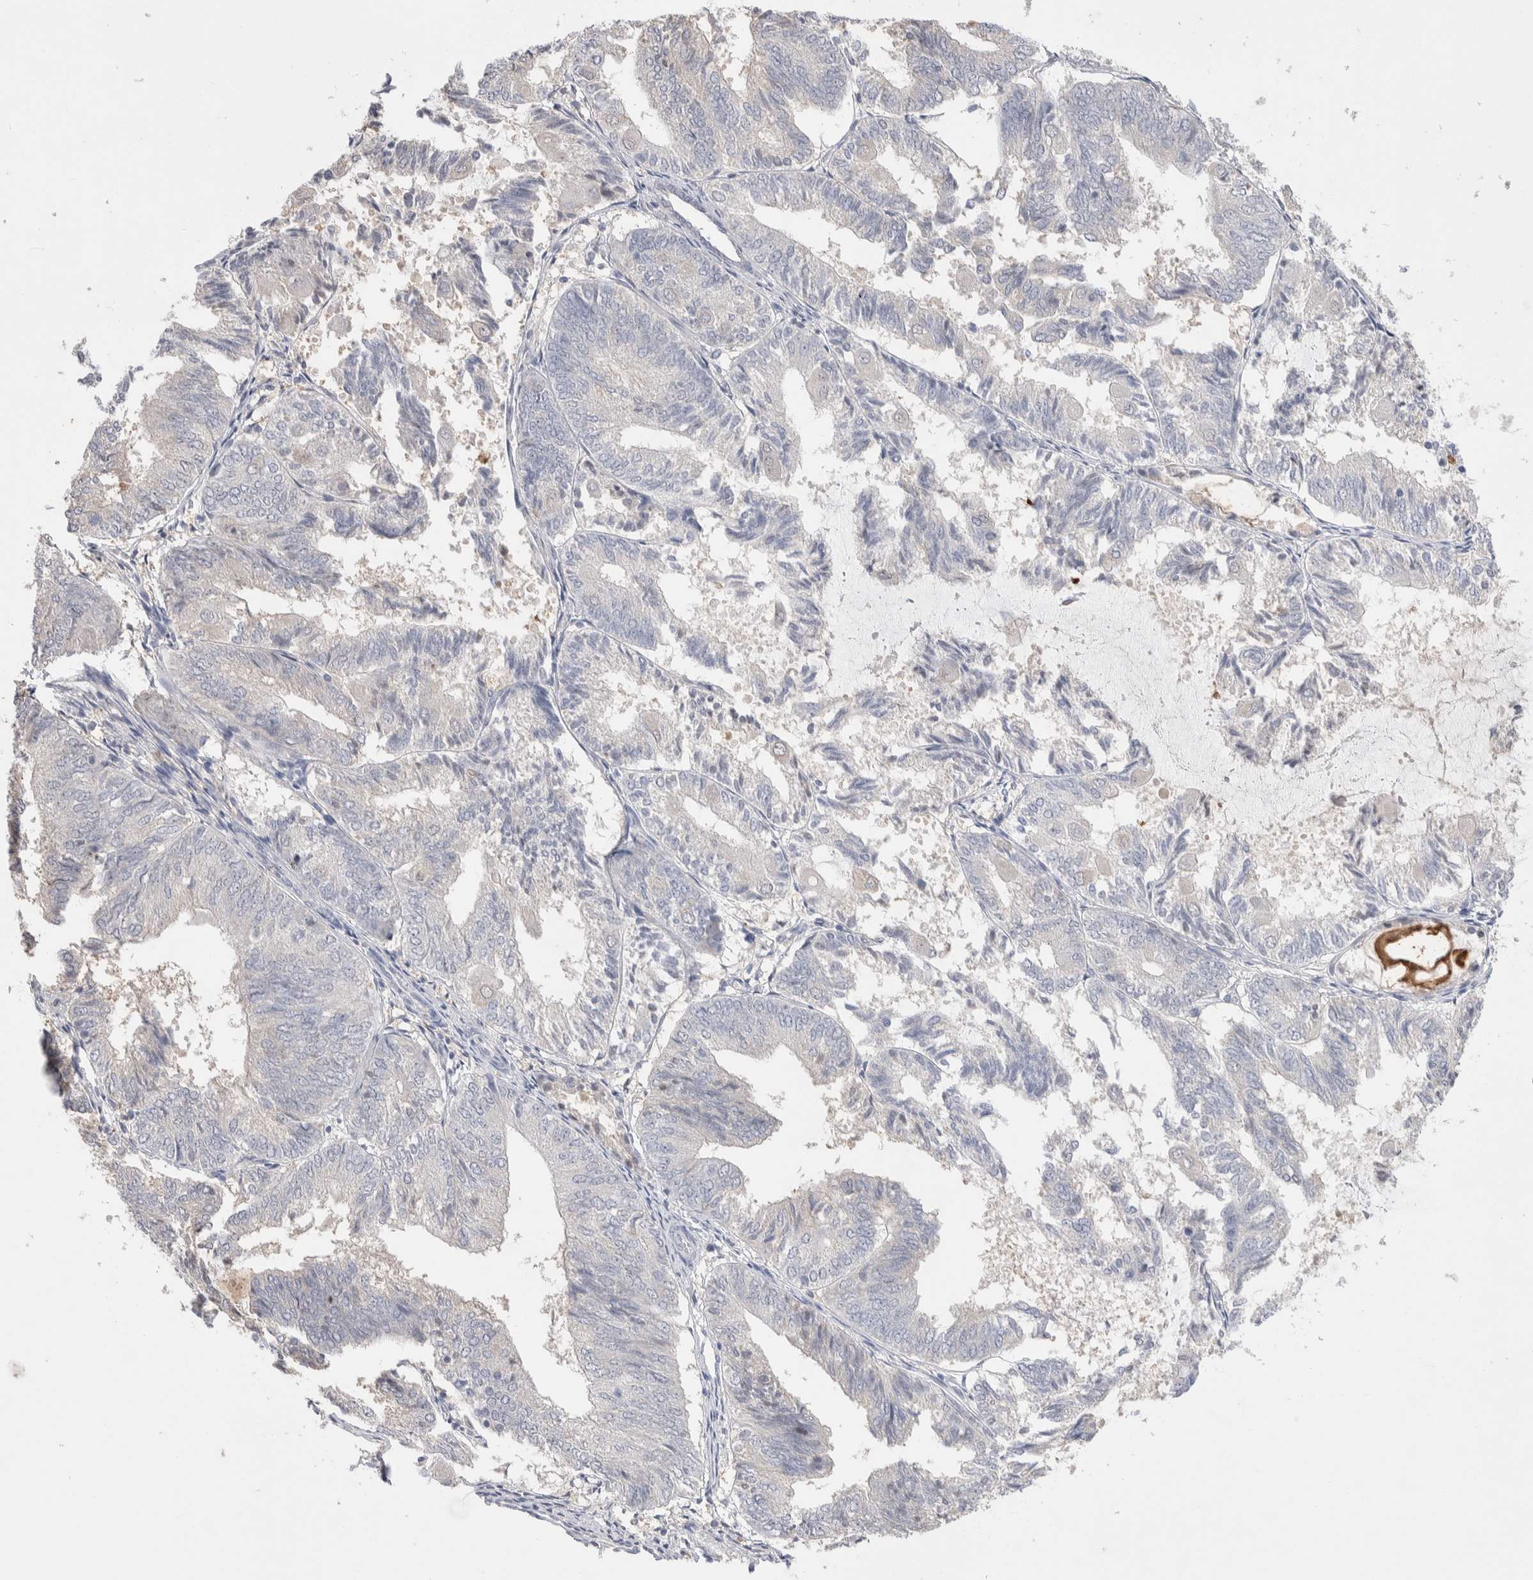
{"staining": {"intensity": "negative", "quantity": "none", "location": "none"}, "tissue": "endometrial cancer", "cell_type": "Tumor cells", "image_type": "cancer", "snomed": [{"axis": "morphology", "description": "Adenocarcinoma, NOS"}, {"axis": "topography", "description": "Endometrium"}], "caption": "A high-resolution image shows immunohistochemistry (IHC) staining of adenocarcinoma (endometrial), which displays no significant positivity in tumor cells.", "gene": "FFAR2", "patient": {"sex": "female", "age": 81}}